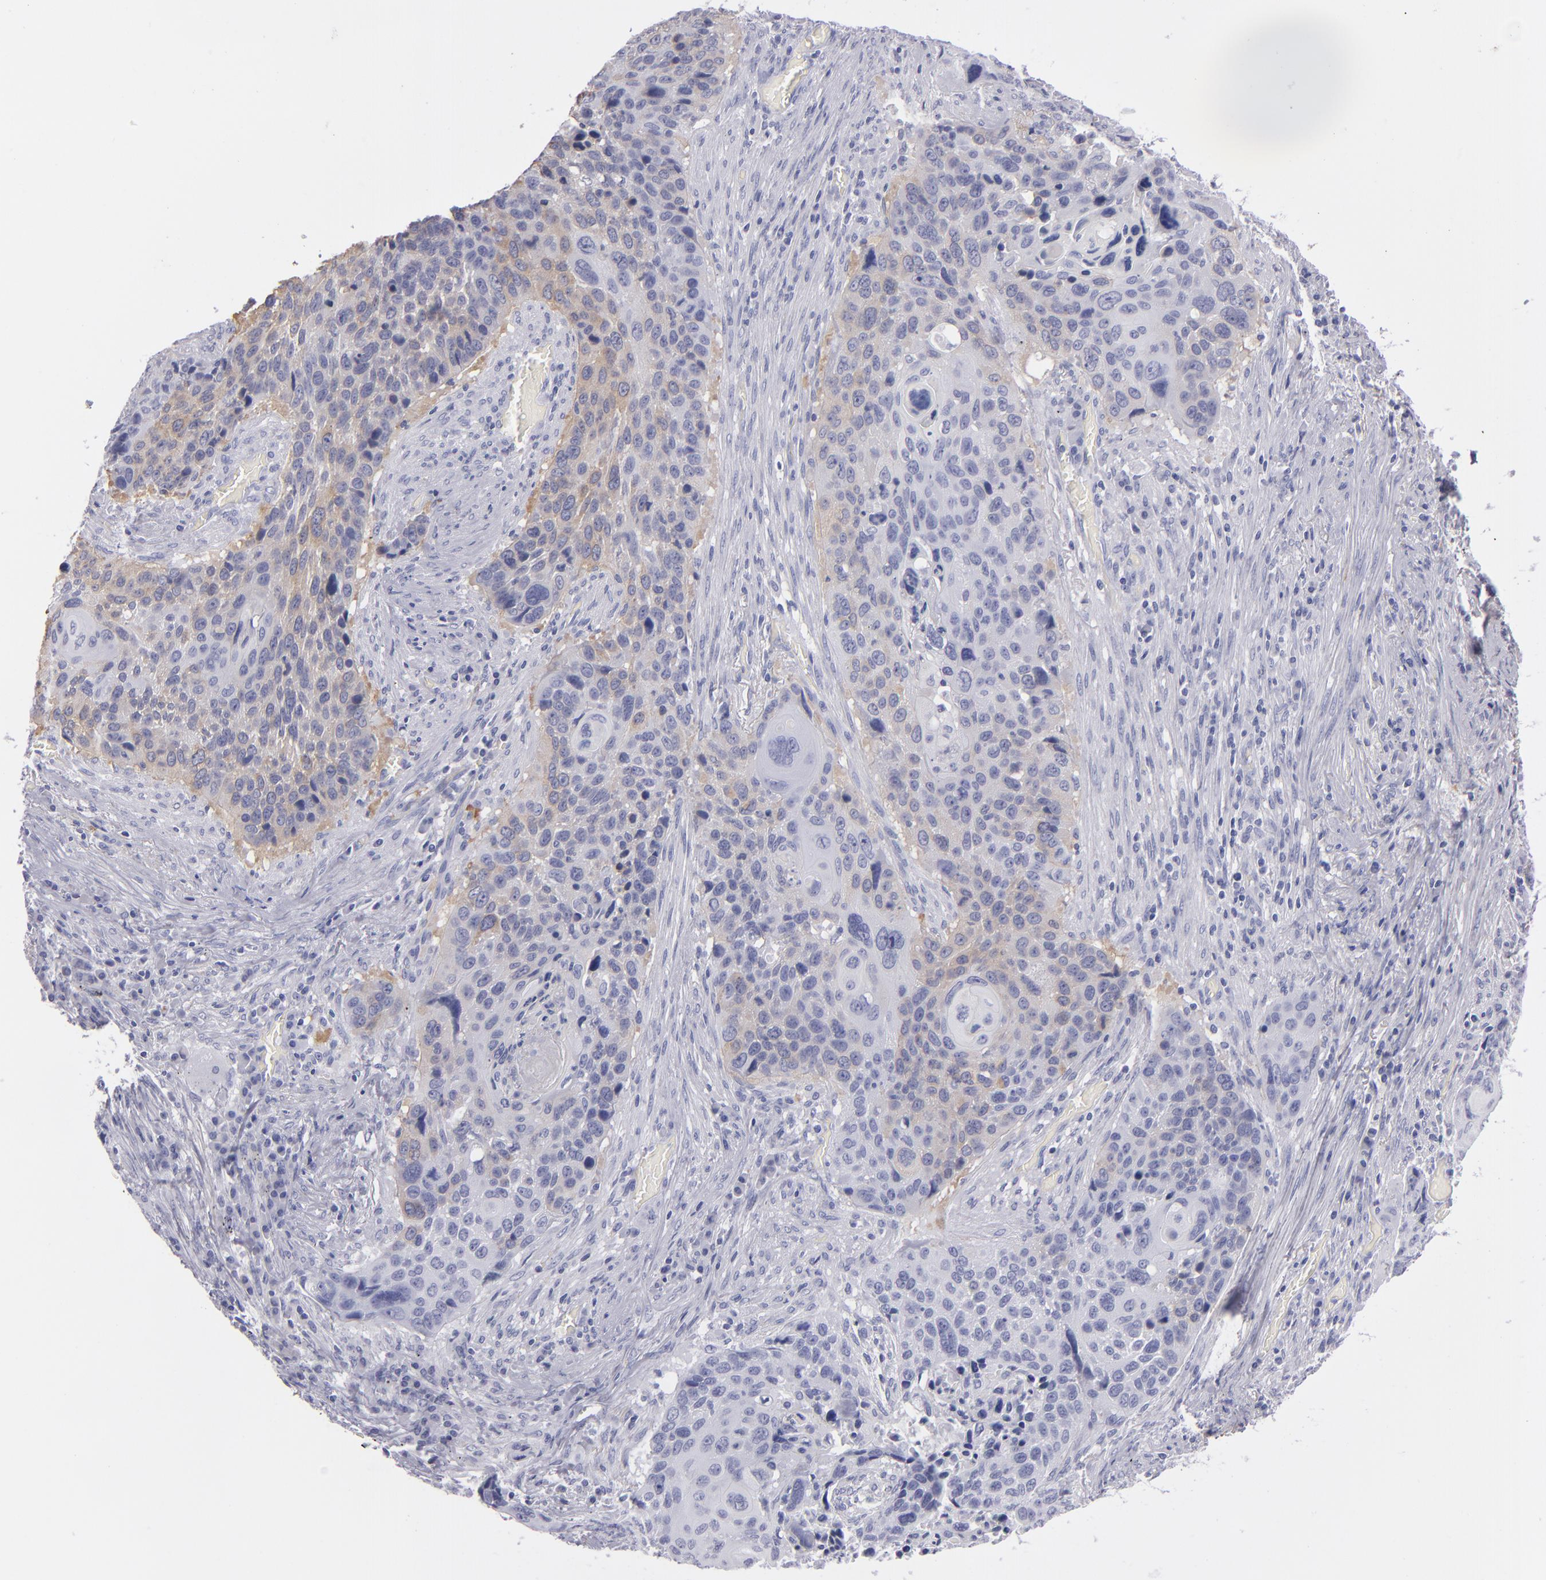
{"staining": {"intensity": "weak", "quantity": "<25%", "location": "cytoplasmic/membranous"}, "tissue": "lung cancer", "cell_type": "Tumor cells", "image_type": "cancer", "snomed": [{"axis": "morphology", "description": "Squamous cell carcinoma, NOS"}, {"axis": "topography", "description": "Lung"}], "caption": "Tumor cells are negative for protein expression in human lung cancer (squamous cell carcinoma).", "gene": "MYH11", "patient": {"sex": "male", "age": 68}}